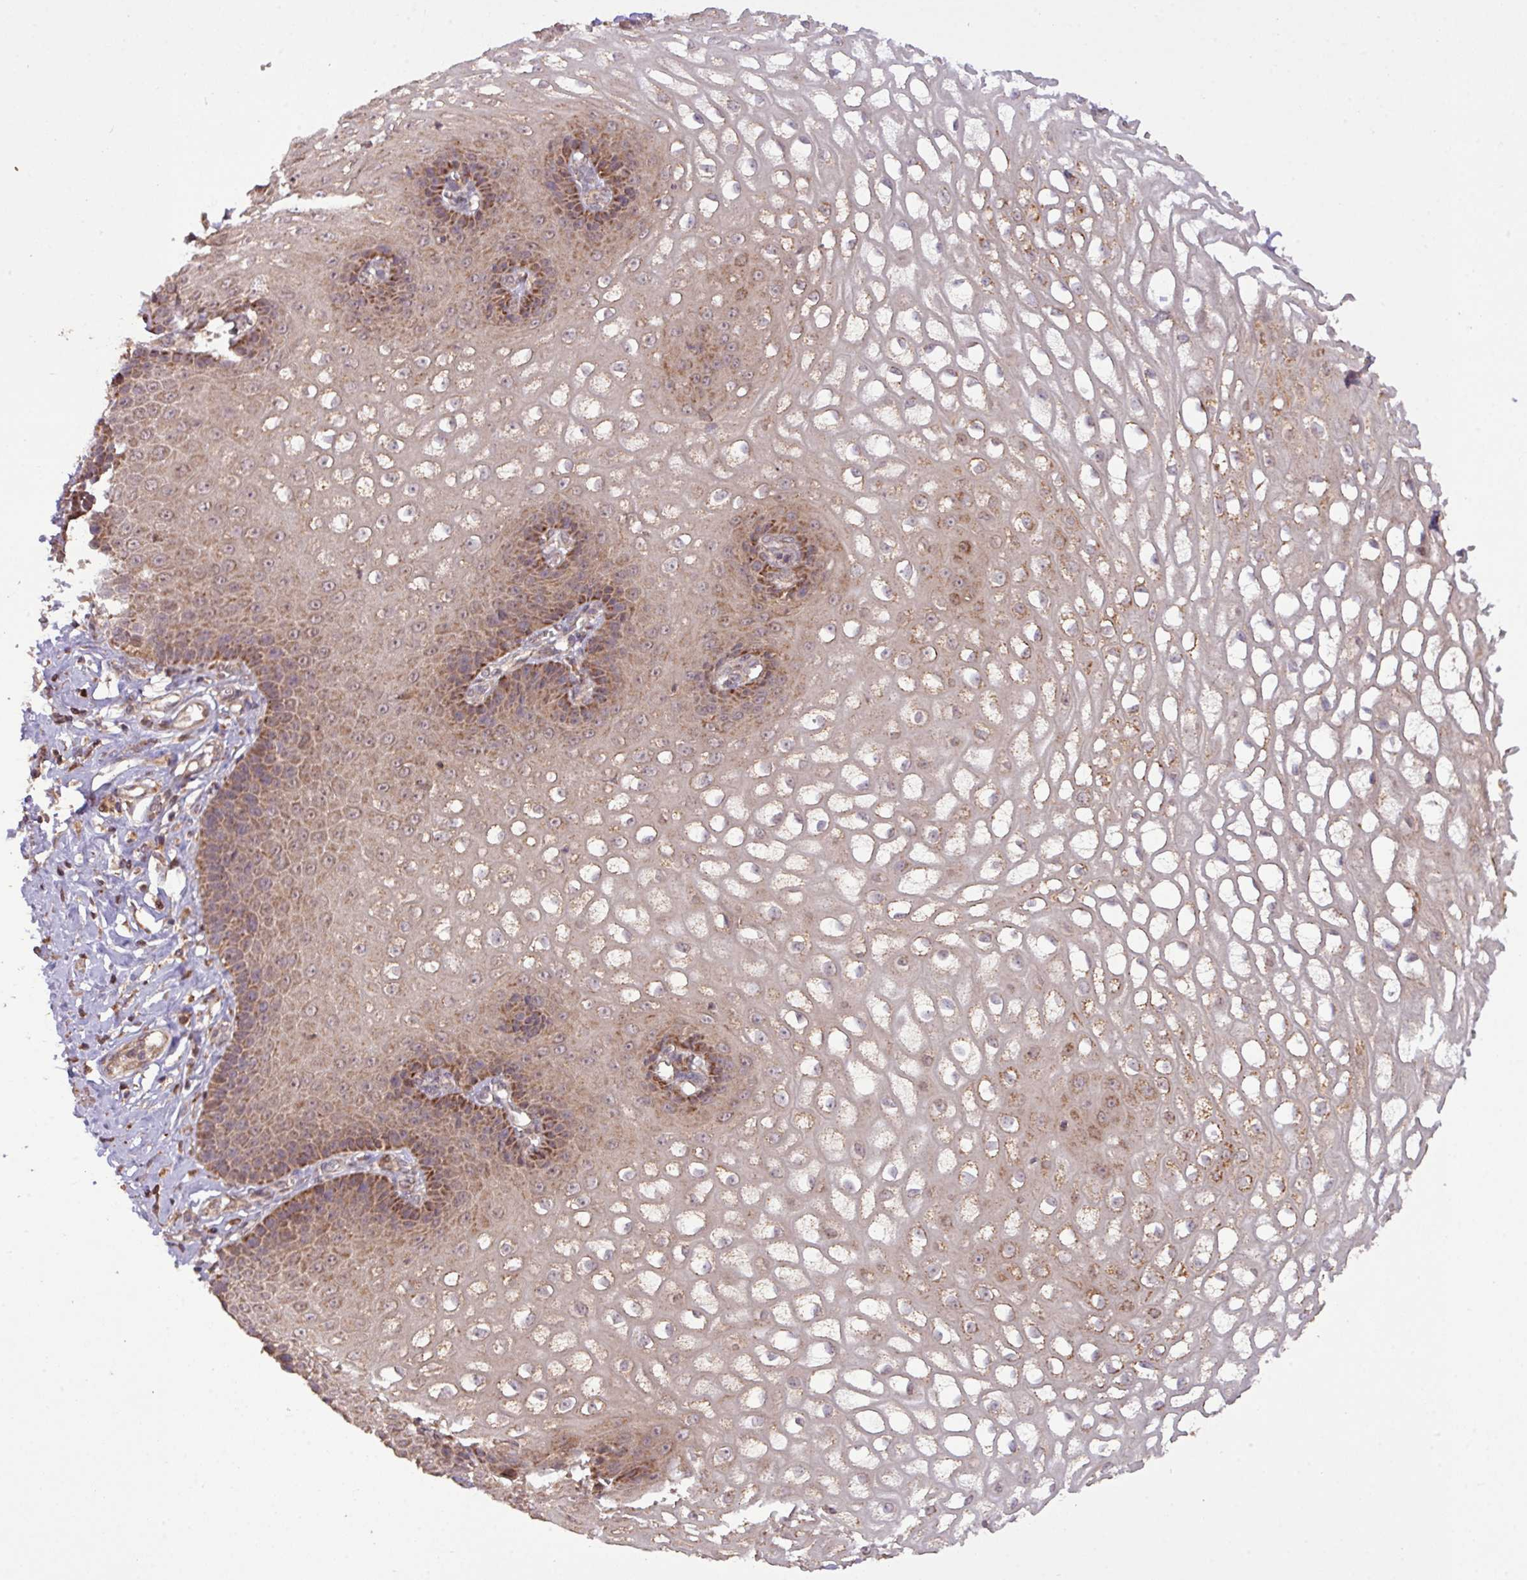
{"staining": {"intensity": "moderate", "quantity": ">75%", "location": "cytoplasmic/membranous"}, "tissue": "esophagus", "cell_type": "Squamous epithelial cells", "image_type": "normal", "snomed": [{"axis": "morphology", "description": "Normal tissue, NOS"}, {"axis": "topography", "description": "Esophagus"}], "caption": "Immunohistochemistry of normal esophagus displays medium levels of moderate cytoplasmic/membranous expression in approximately >75% of squamous epithelial cells.", "gene": "YPEL1", "patient": {"sex": "male", "age": 67}}